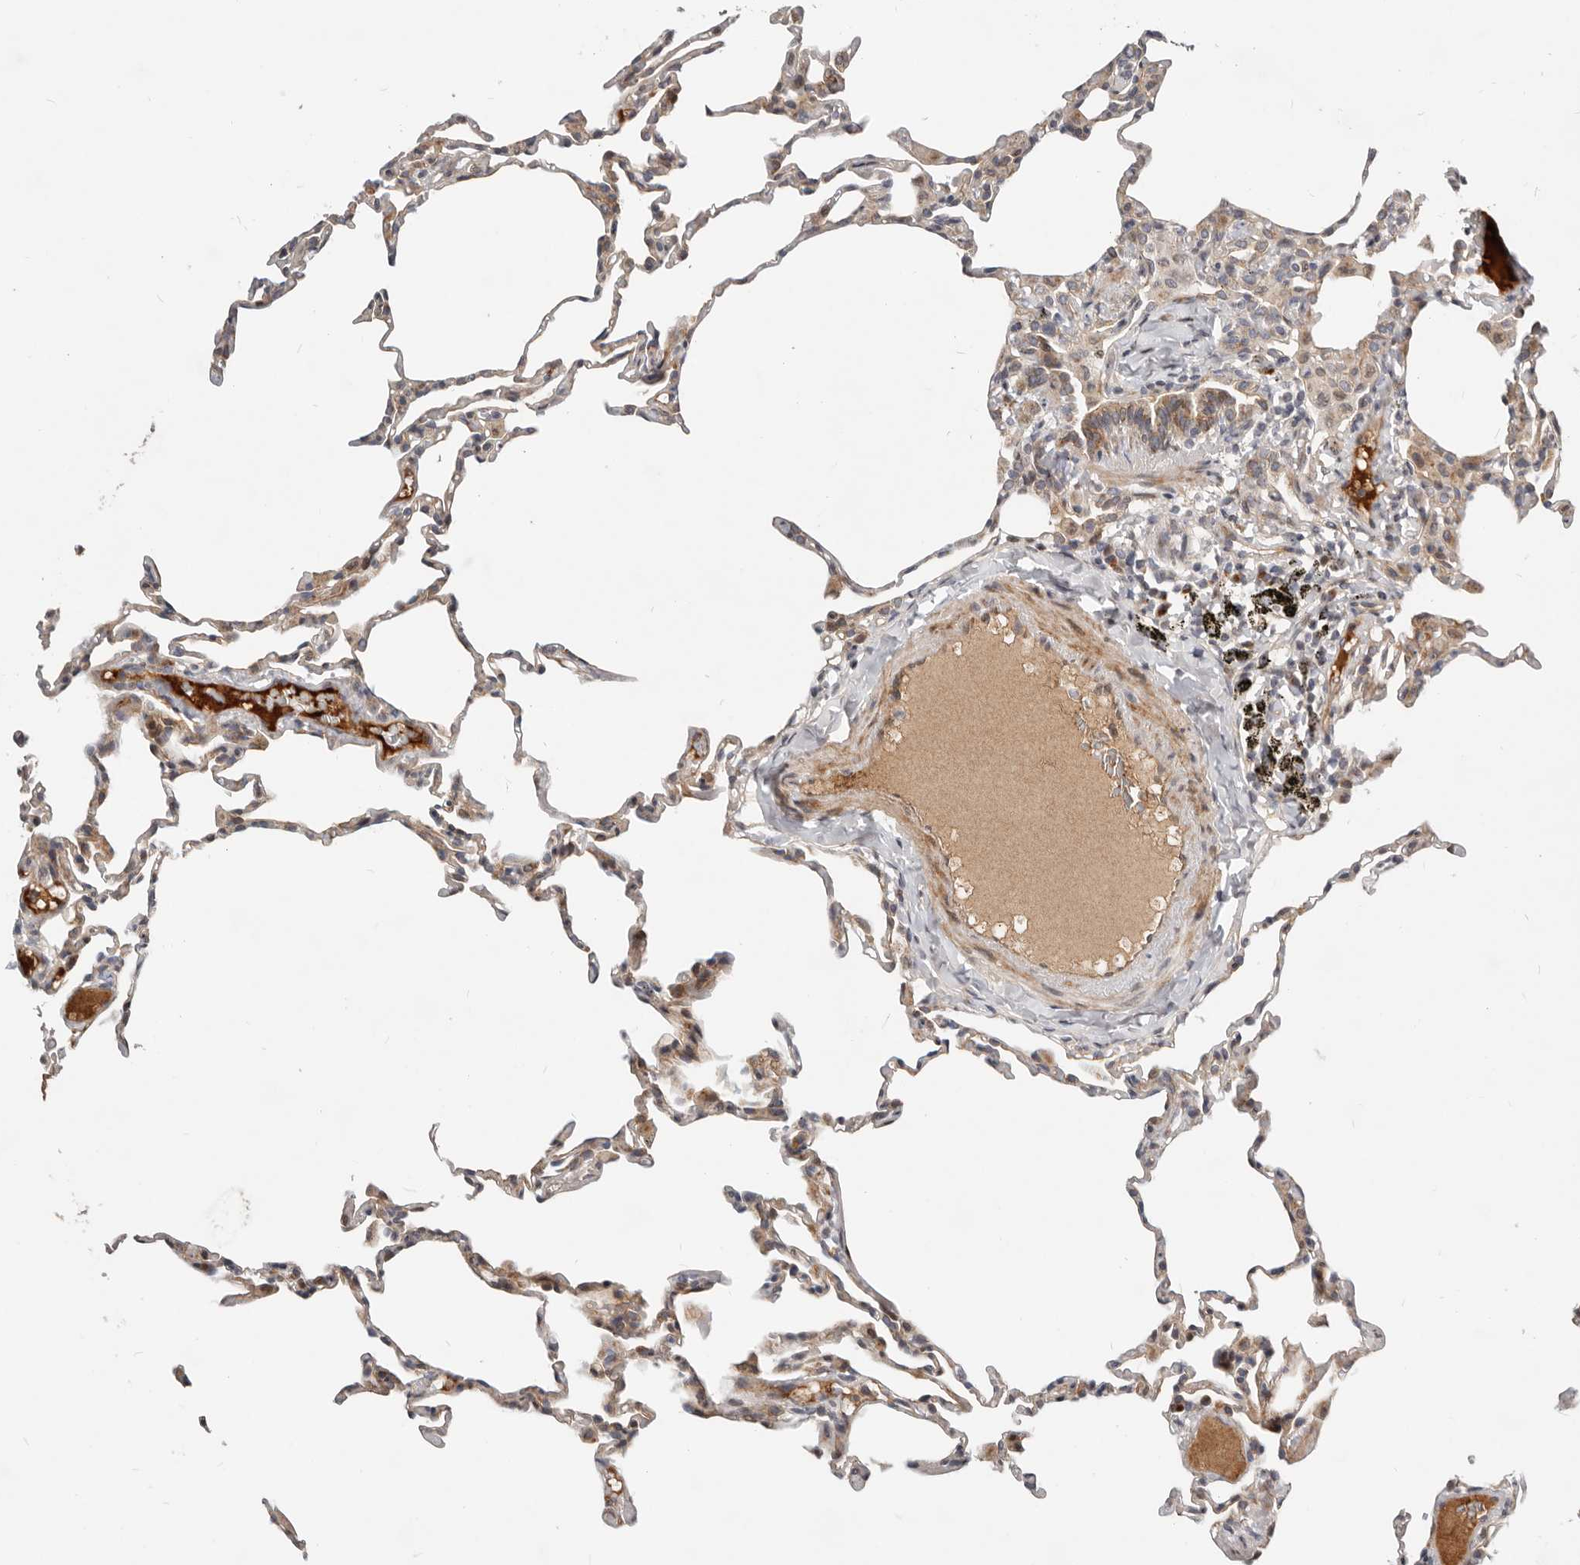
{"staining": {"intensity": "weak", "quantity": "25%-75%", "location": "cytoplasmic/membranous"}, "tissue": "lung", "cell_type": "Alveolar cells", "image_type": "normal", "snomed": [{"axis": "morphology", "description": "Normal tissue, NOS"}, {"axis": "topography", "description": "Lung"}], "caption": "Lung stained for a protein (brown) exhibits weak cytoplasmic/membranous positive staining in about 25%-75% of alveolar cells.", "gene": "NPY4R2", "patient": {"sex": "male", "age": 20}}